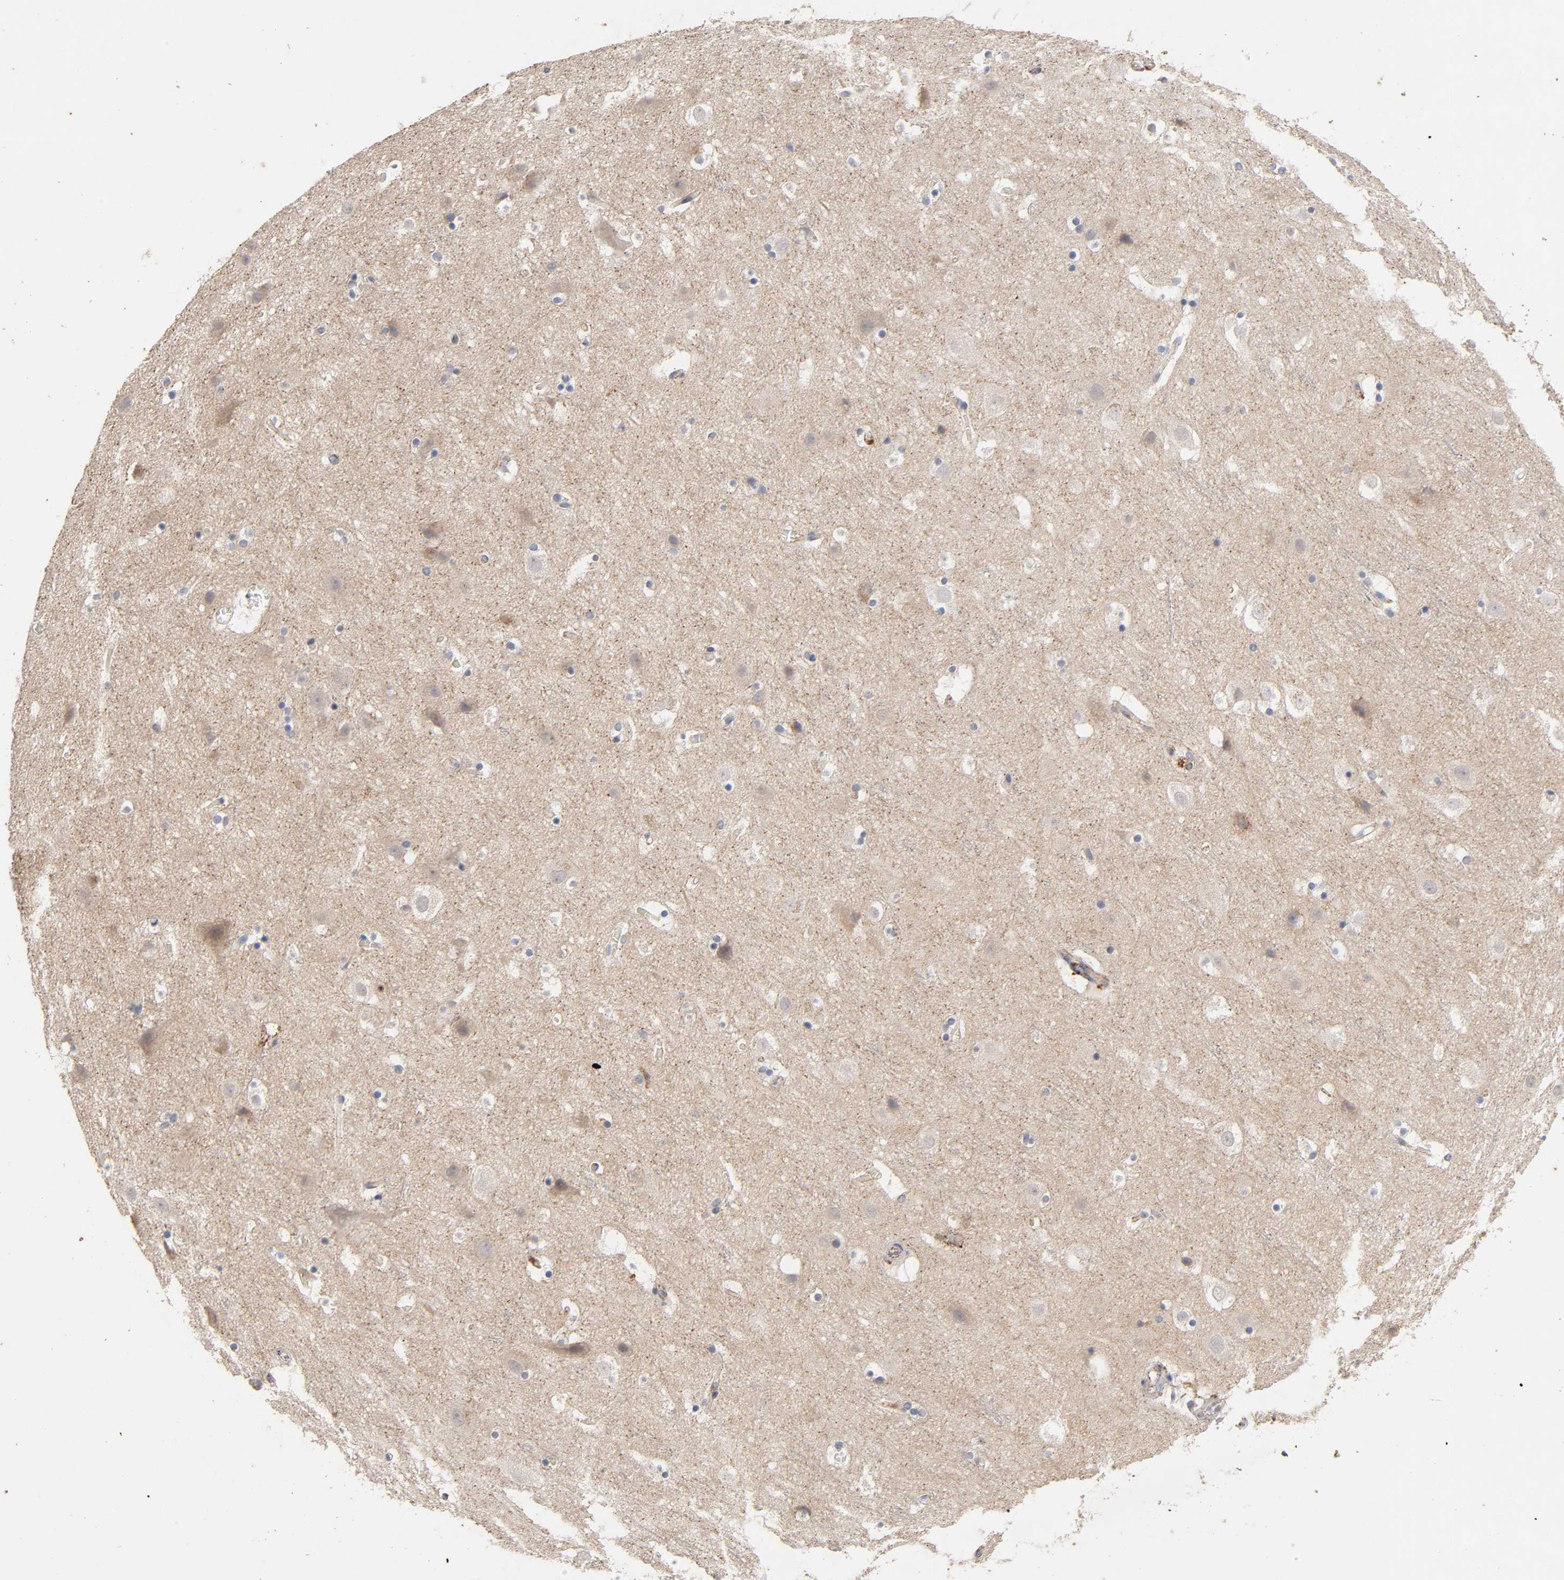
{"staining": {"intensity": "negative", "quantity": "none", "location": "none"}, "tissue": "cerebral cortex", "cell_type": "Endothelial cells", "image_type": "normal", "snomed": [{"axis": "morphology", "description": "Normal tissue, NOS"}, {"axis": "topography", "description": "Cerebral cortex"}], "caption": "Immunohistochemistry (IHC) of normal human cerebral cortex reveals no staining in endothelial cells.", "gene": "PDZD11", "patient": {"sex": "male", "age": 45}}